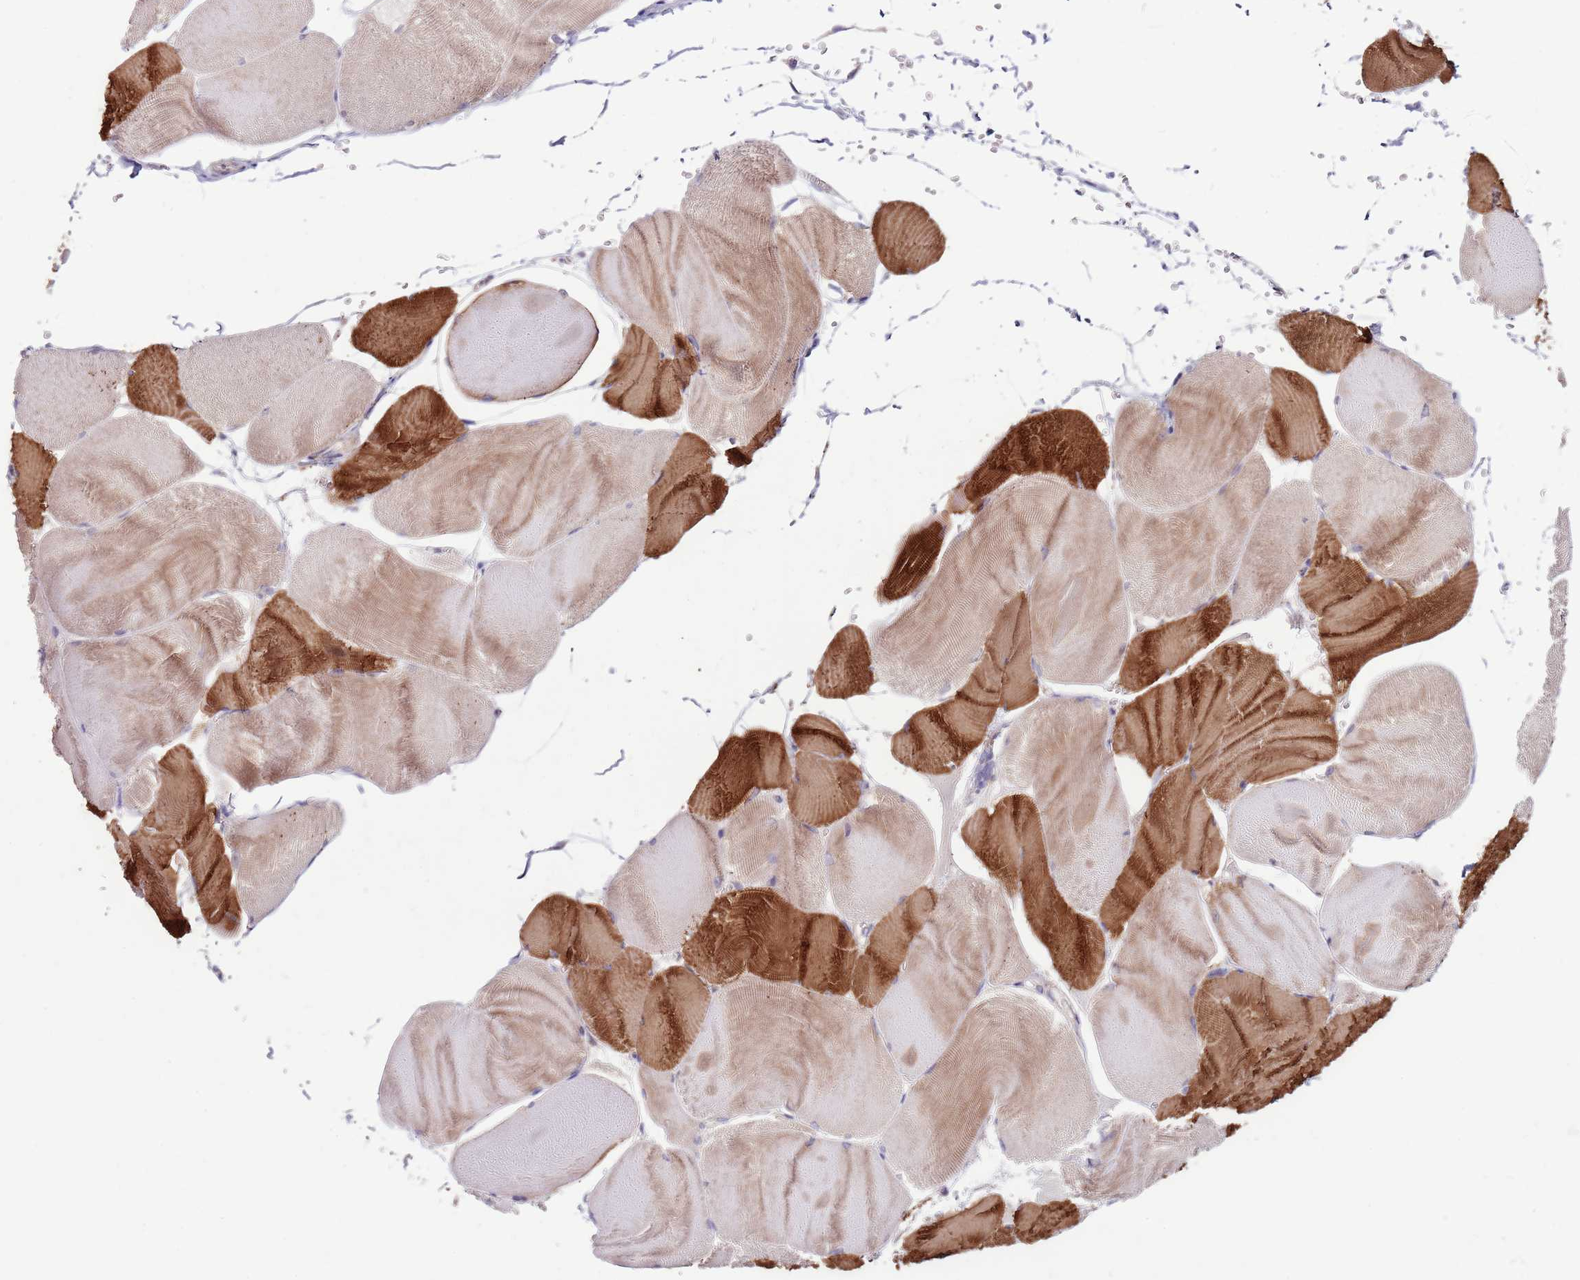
{"staining": {"intensity": "strong", "quantity": "25%-75%", "location": "cytoplasmic/membranous"}, "tissue": "skeletal muscle", "cell_type": "Myocytes", "image_type": "normal", "snomed": [{"axis": "morphology", "description": "Normal tissue, NOS"}, {"axis": "morphology", "description": "Basal cell carcinoma"}, {"axis": "topography", "description": "Skeletal muscle"}], "caption": "This histopathology image exhibits benign skeletal muscle stained with immunohistochemistry to label a protein in brown. The cytoplasmic/membranous of myocytes show strong positivity for the protein. Nuclei are counter-stained blue.", "gene": "SMG1", "patient": {"sex": "female", "age": 64}}